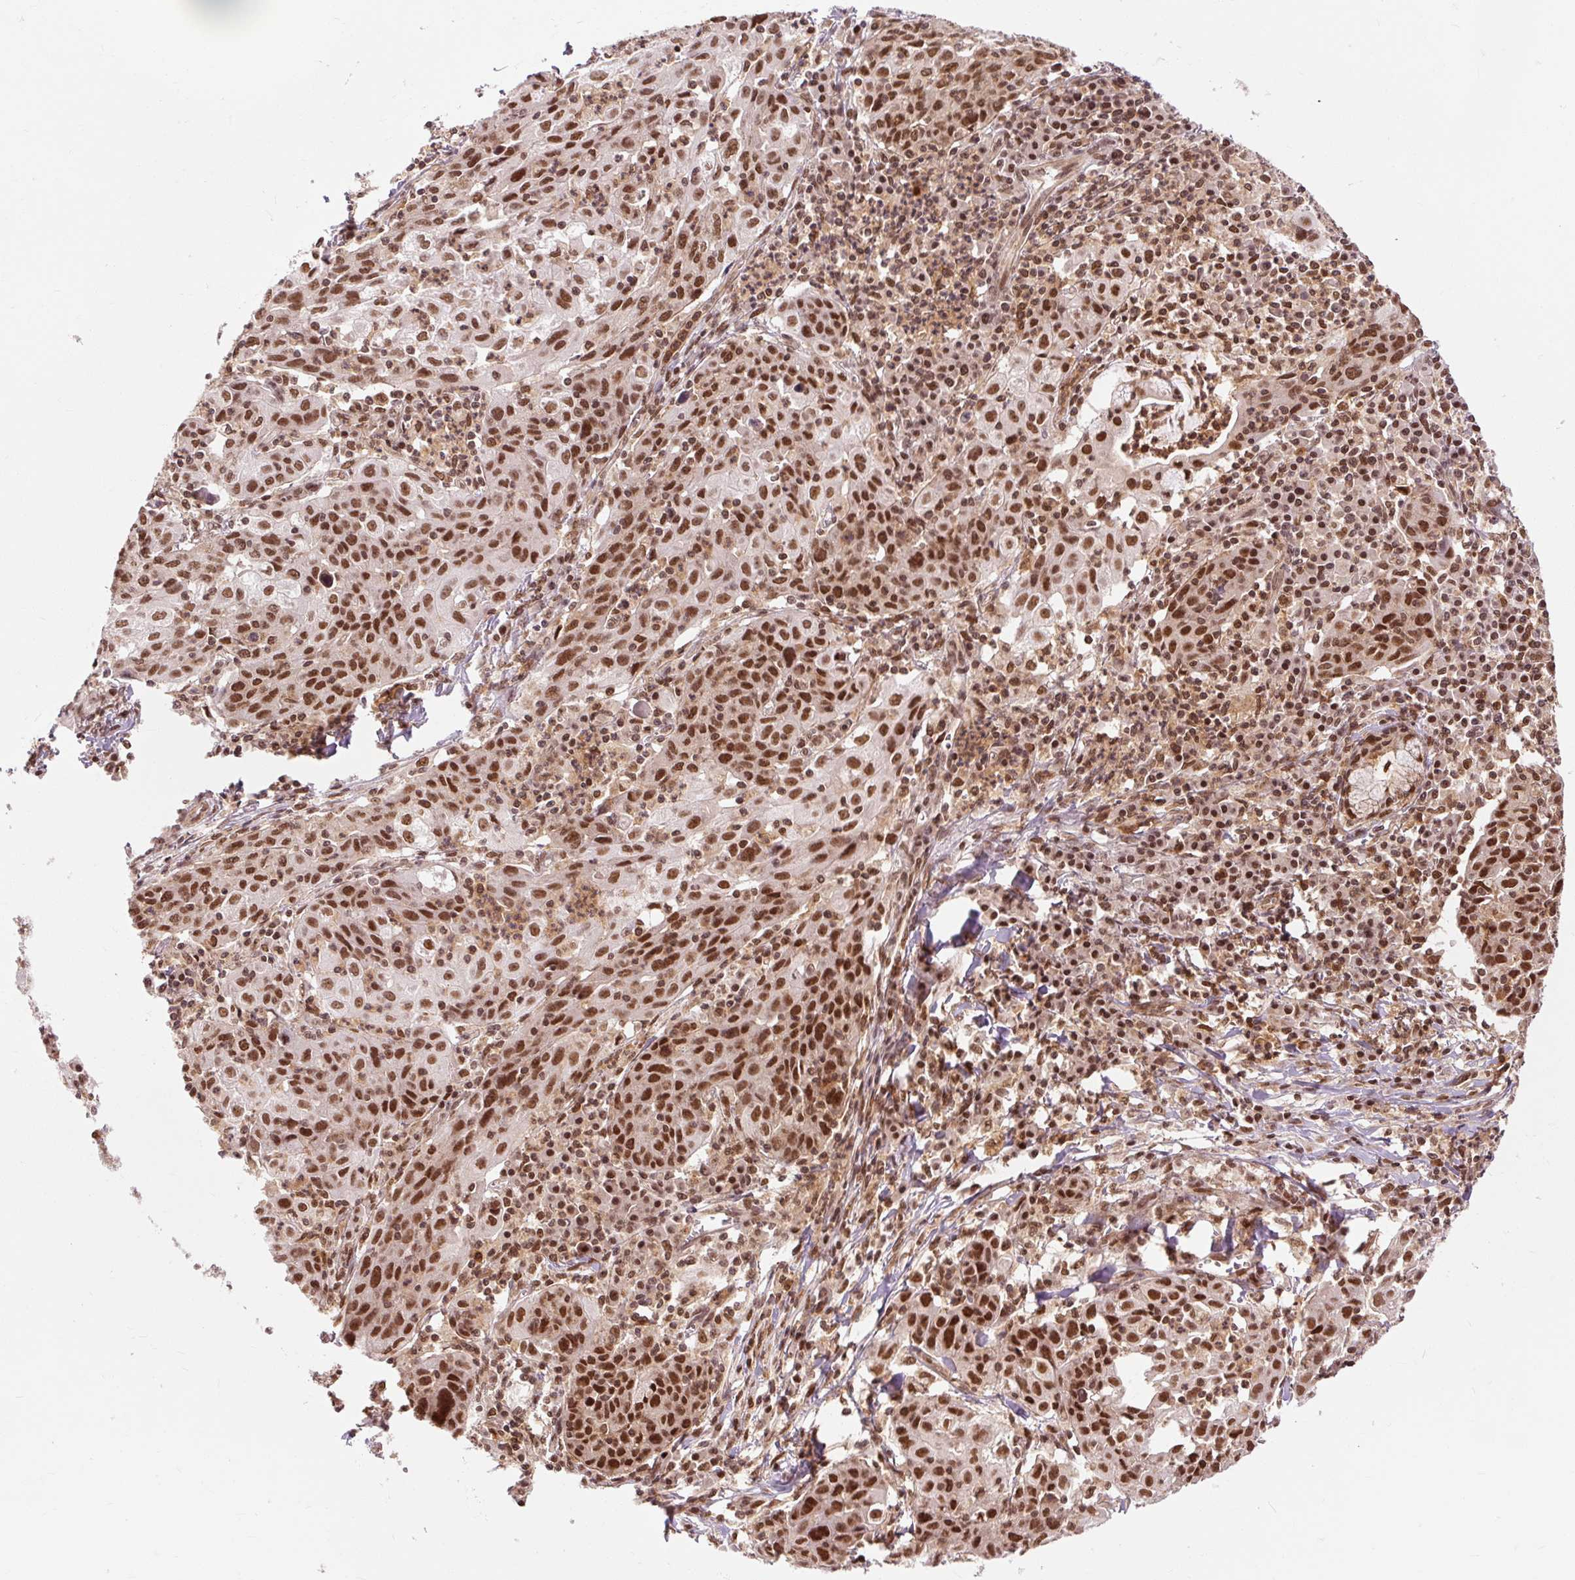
{"staining": {"intensity": "strong", "quantity": ">75%", "location": "nuclear"}, "tissue": "lung cancer", "cell_type": "Tumor cells", "image_type": "cancer", "snomed": [{"axis": "morphology", "description": "Squamous cell carcinoma, NOS"}, {"axis": "morphology", "description": "Squamous cell carcinoma, metastatic, NOS"}, {"axis": "topography", "description": "Bronchus"}, {"axis": "topography", "description": "Lung"}], "caption": "Protein expression analysis of human lung squamous cell carcinoma reveals strong nuclear positivity in about >75% of tumor cells. Using DAB (brown) and hematoxylin (blue) stains, captured at high magnification using brightfield microscopy.", "gene": "CSTF1", "patient": {"sex": "male", "age": 62}}